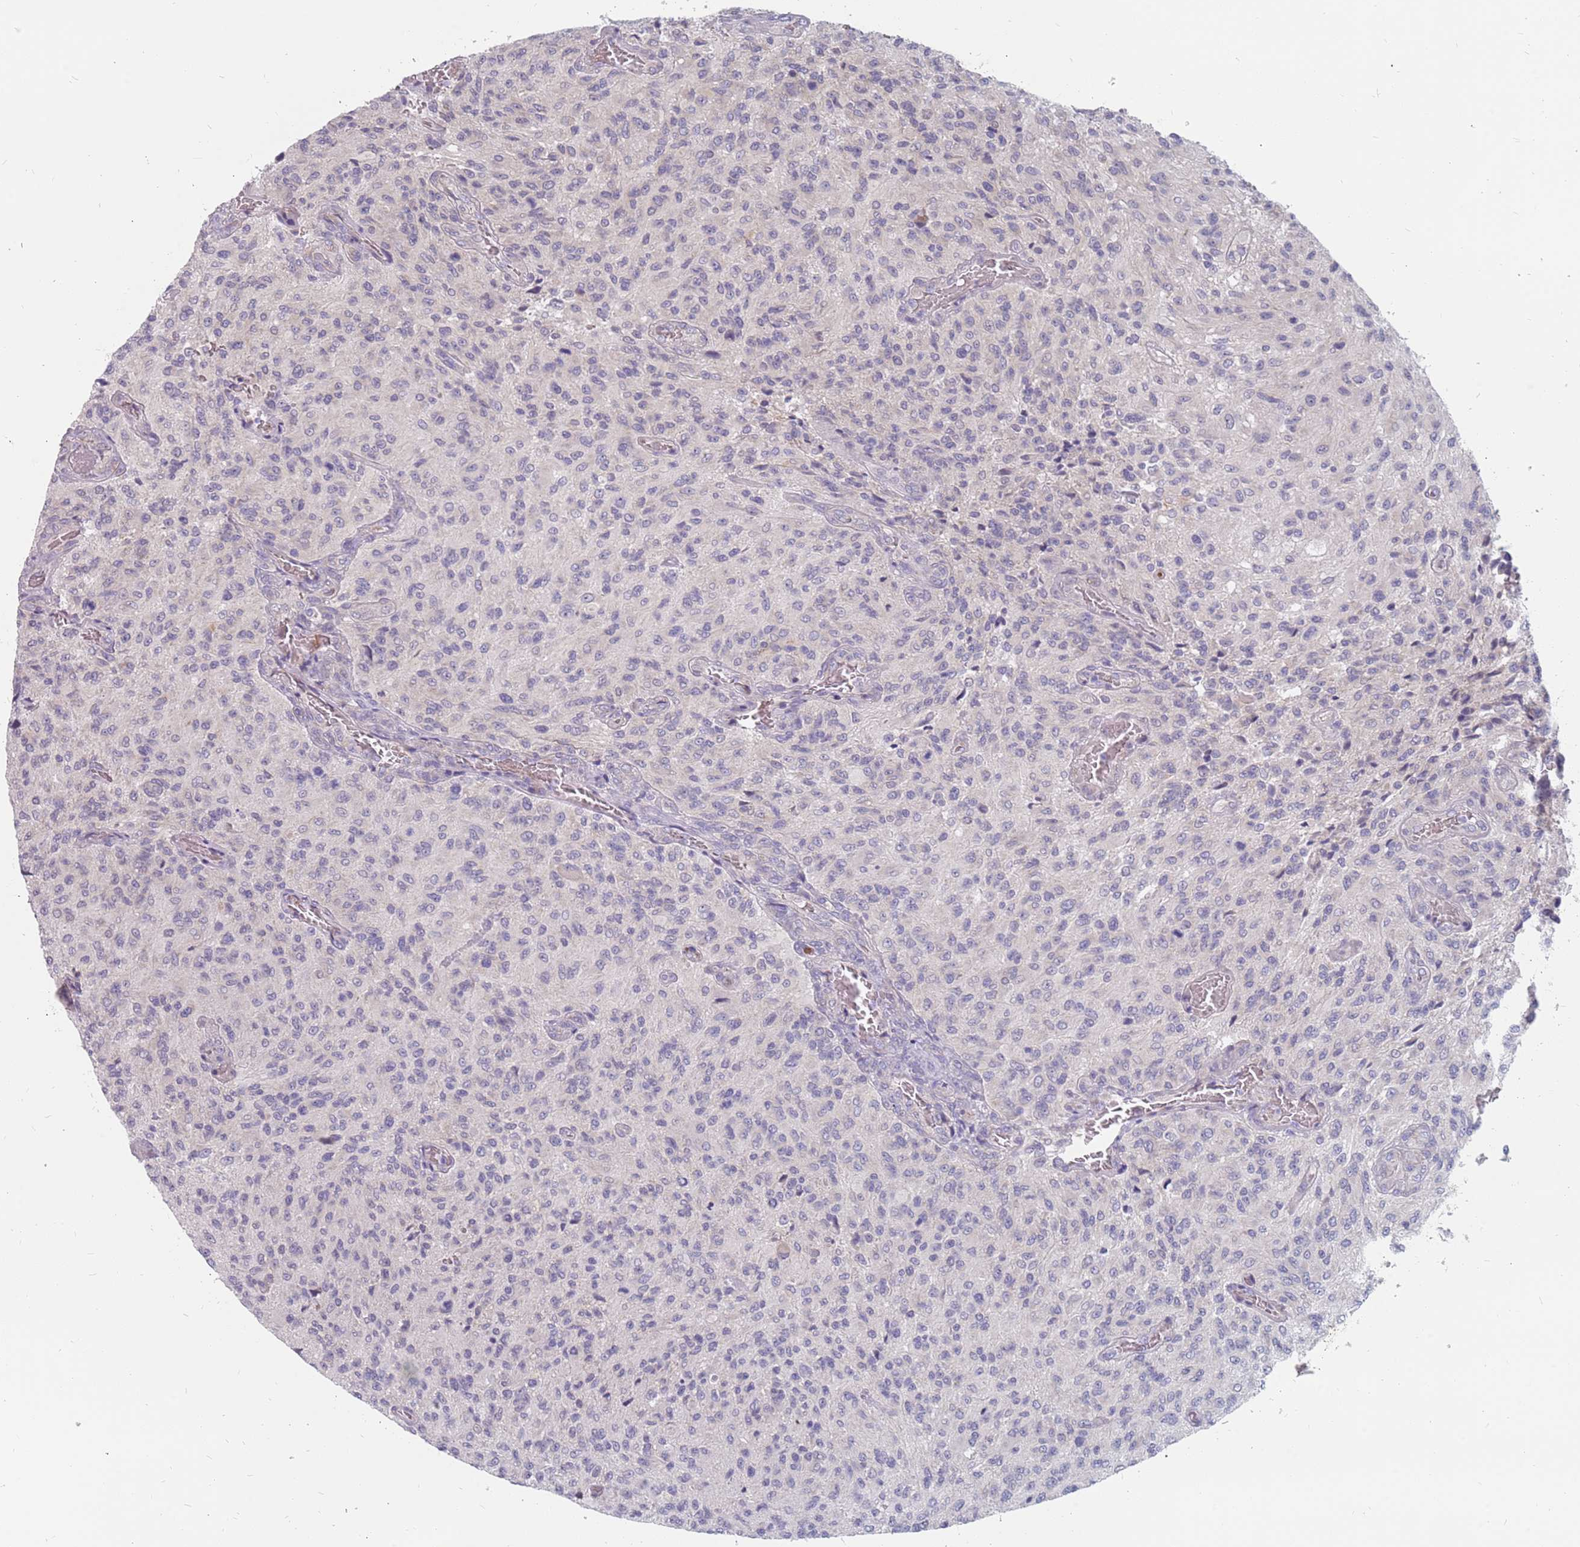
{"staining": {"intensity": "negative", "quantity": "none", "location": "none"}, "tissue": "glioma", "cell_type": "Tumor cells", "image_type": "cancer", "snomed": [{"axis": "morphology", "description": "Normal tissue, NOS"}, {"axis": "morphology", "description": "Glioma, malignant, High grade"}, {"axis": "topography", "description": "Cerebral cortex"}], "caption": "A micrograph of malignant glioma (high-grade) stained for a protein exhibits no brown staining in tumor cells.", "gene": "CMTR2", "patient": {"sex": "male", "age": 56}}